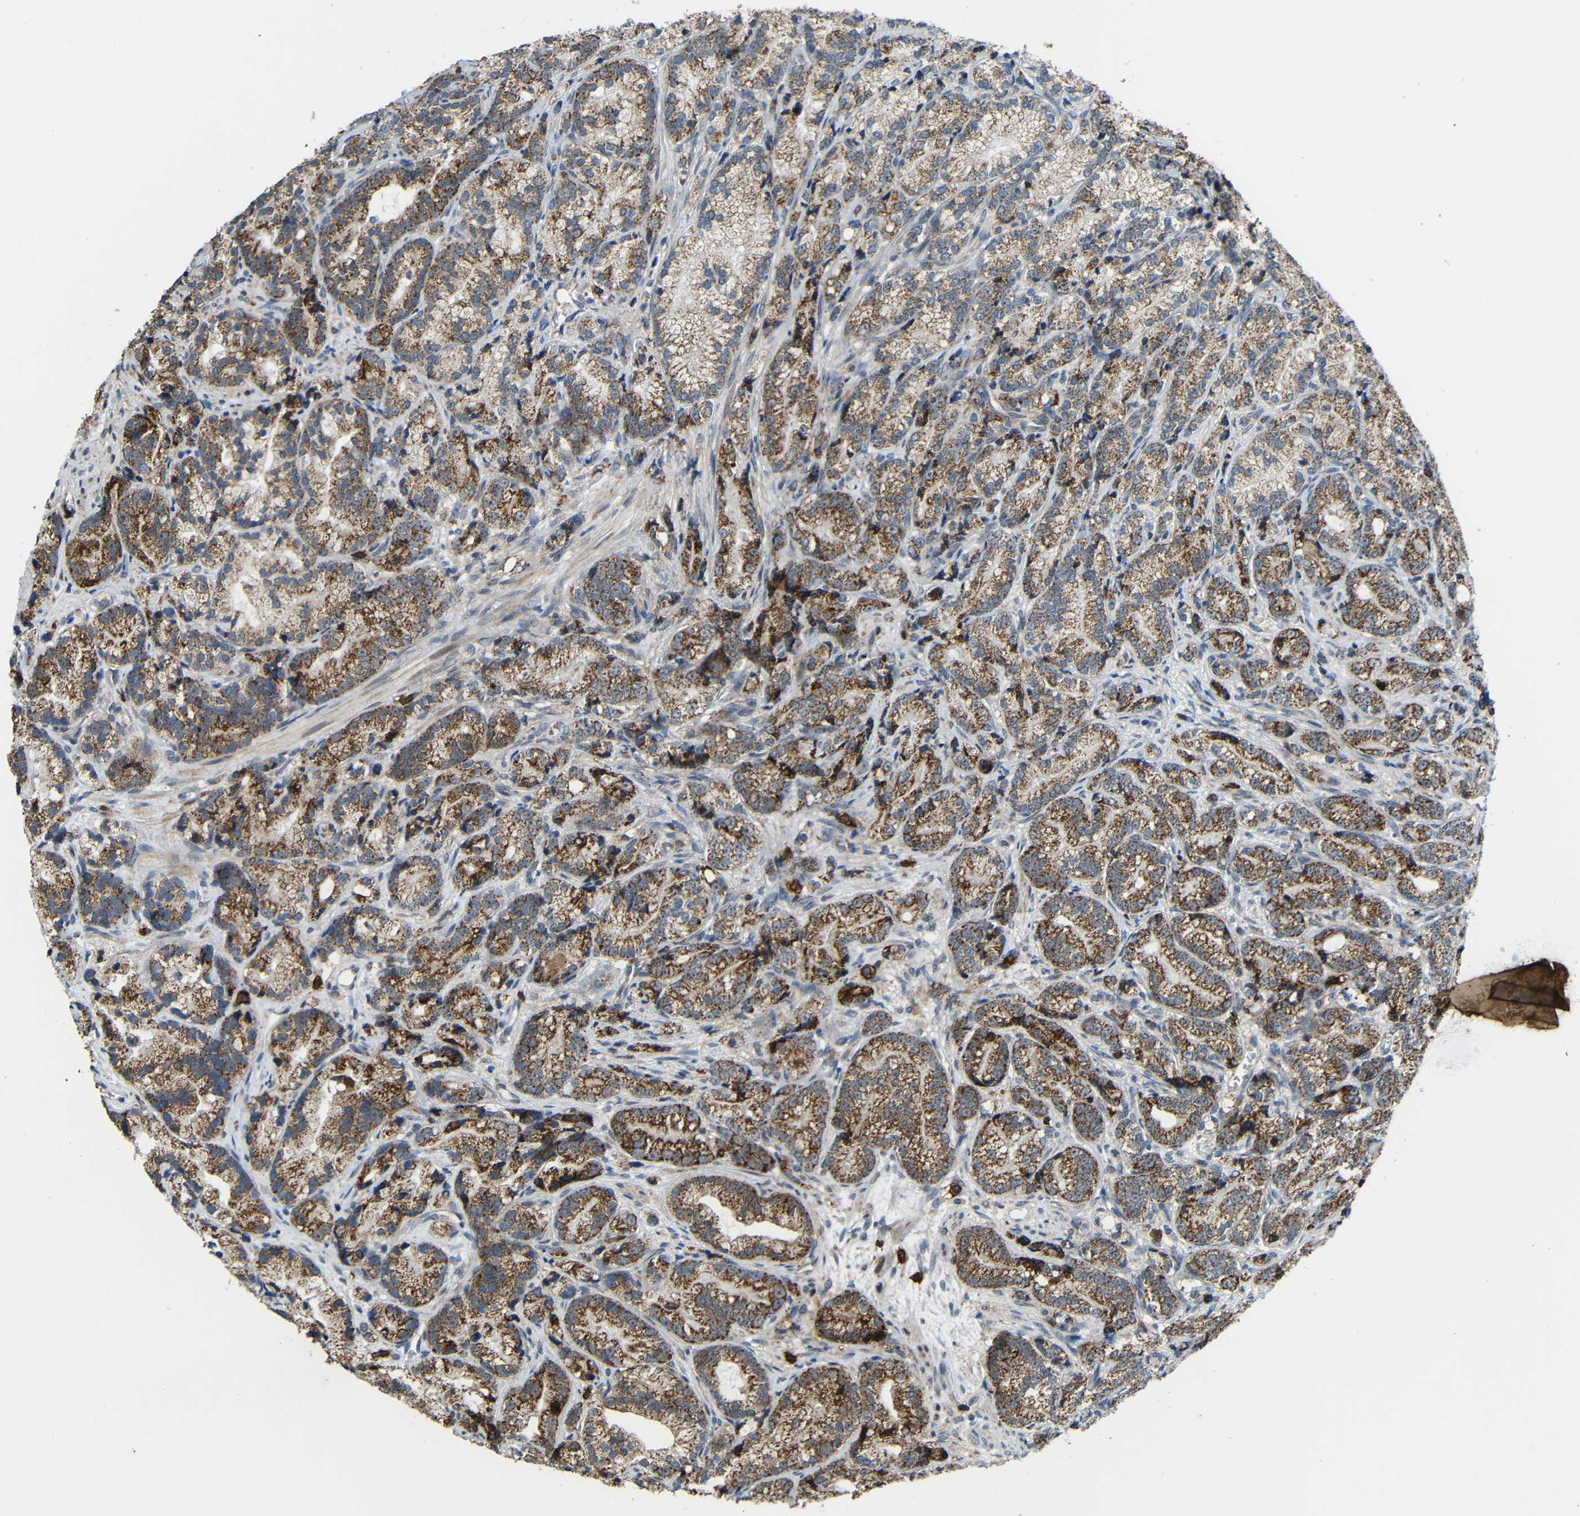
{"staining": {"intensity": "moderate", "quantity": ">75%", "location": "cytoplasmic/membranous"}, "tissue": "prostate cancer", "cell_type": "Tumor cells", "image_type": "cancer", "snomed": [{"axis": "morphology", "description": "Adenocarcinoma, Low grade"}, {"axis": "topography", "description": "Prostate"}], "caption": "Immunohistochemistry (IHC) (DAB (3,3'-diaminobenzidine)) staining of adenocarcinoma (low-grade) (prostate) reveals moderate cytoplasmic/membranous protein staining in about >75% of tumor cells.", "gene": "C1GALT1", "patient": {"sex": "male", "age": 89}}